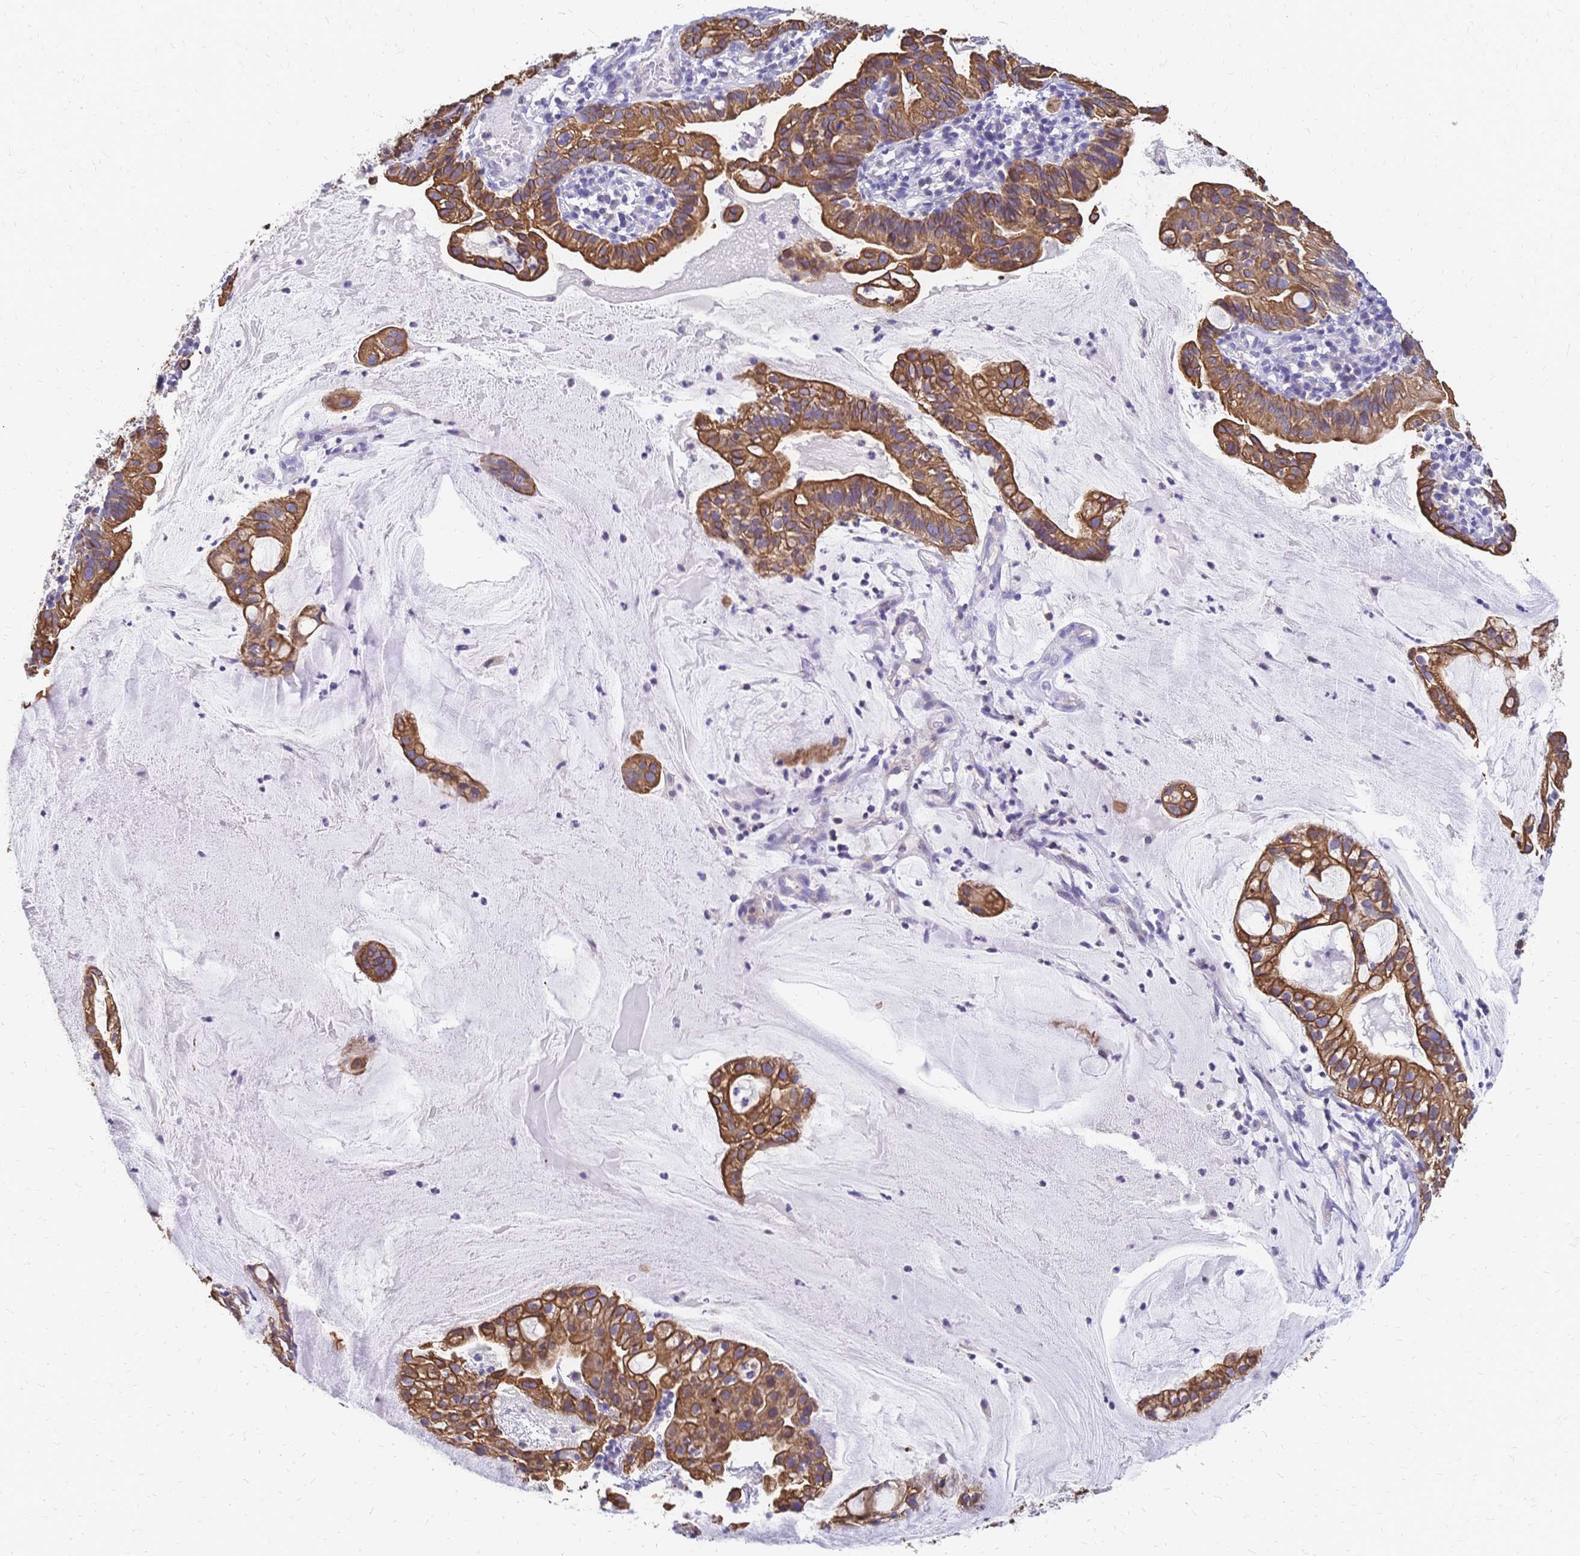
{"staining": {"intensity": "moderate", "quantity": ">75%", "location": "cytoplasmic/membranous"}, "tissue": "cervical cancer", "cell_type": "Tumor cells", "image_type": "cancer", "snomed": [{"axis": "morphology", "description": "Adenocarcinoma, NOS"}, {"axis": "topography", "description": "Cervix"}], "caption": "Immunohistochemistry (IHC) of human cervical adenocarcinoma reveals medium levels of moderate cytoplasmic/membranous staining in about >75% of tumor cells.", "gene": "DTNB", "patient": {"sex": "female", "age": 41}}